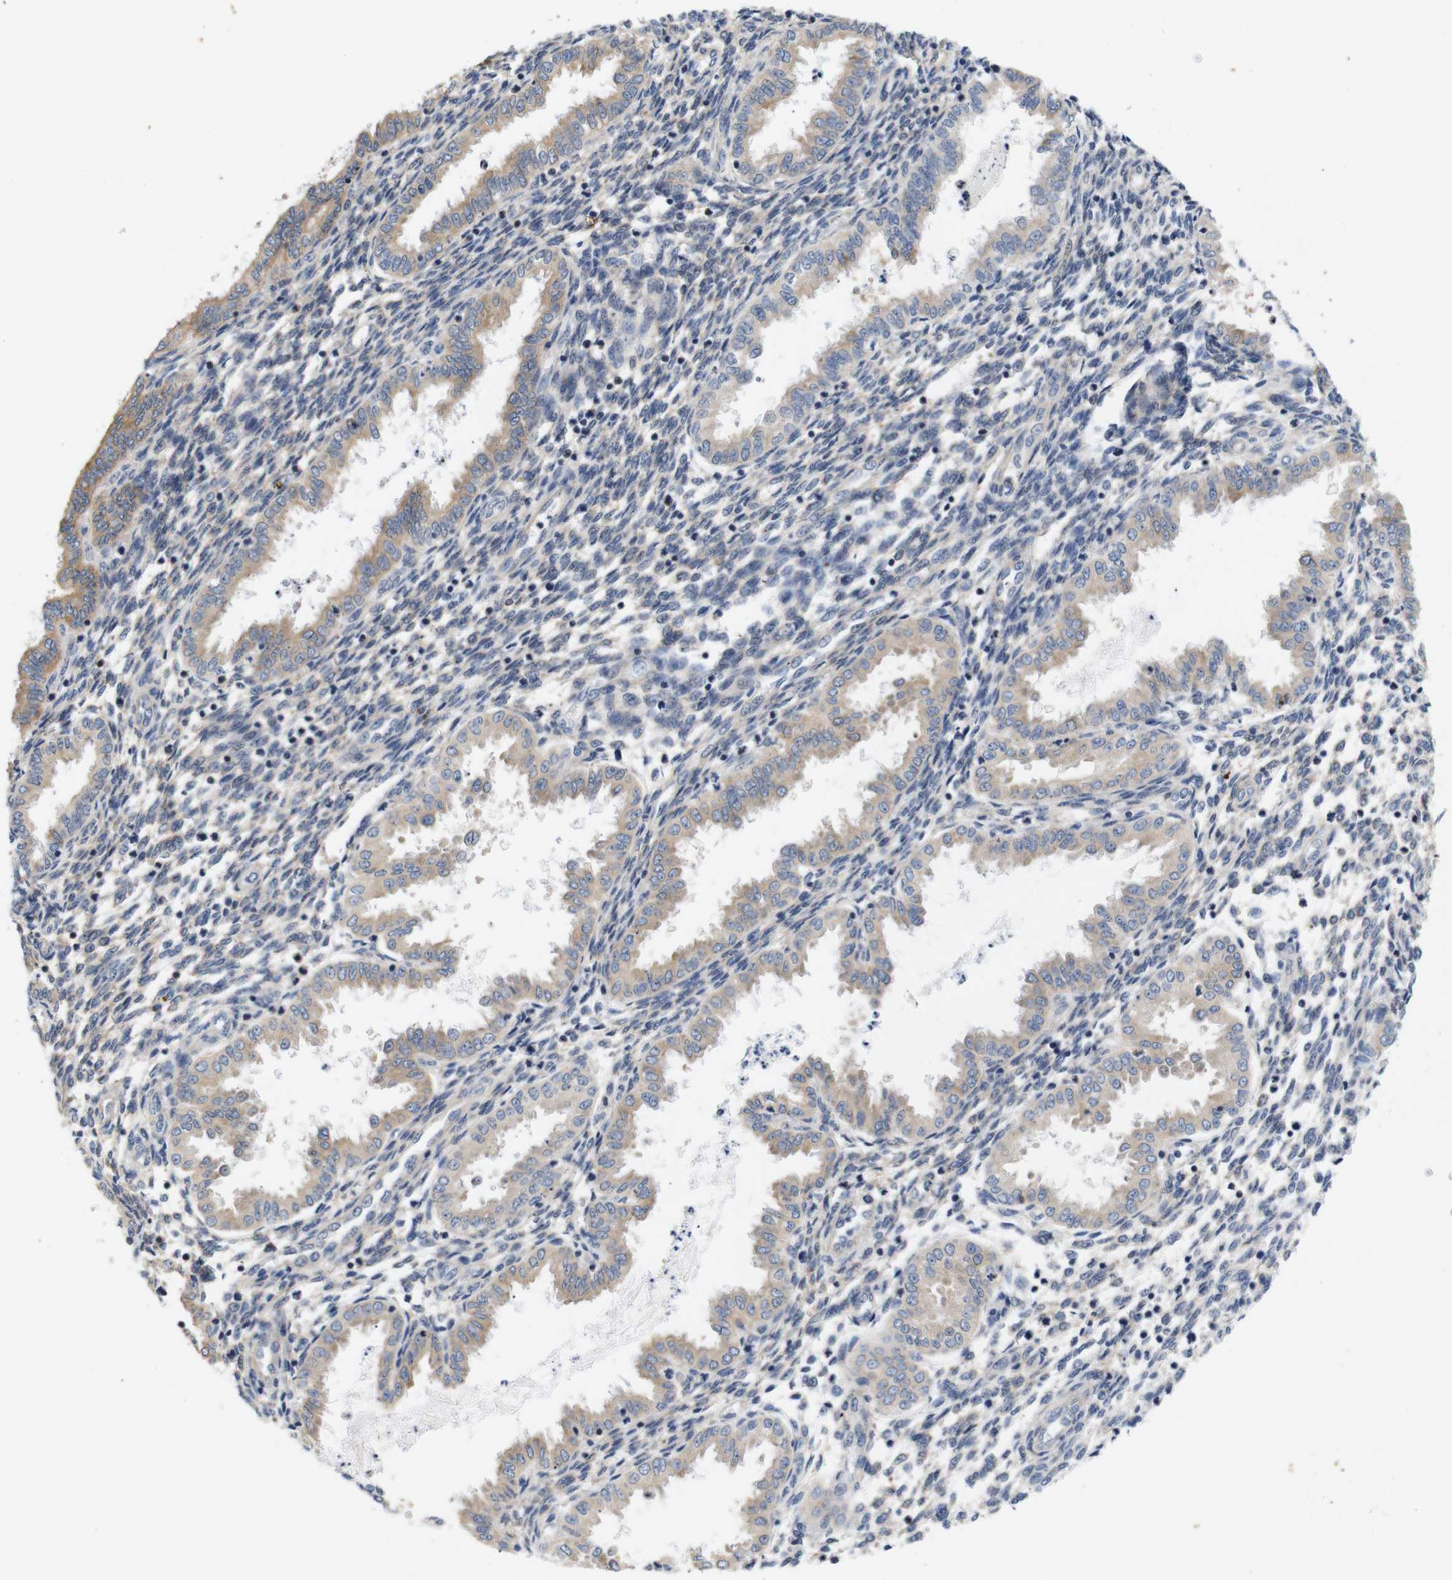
{"staining": {"intensity": "weak", "quantity": "<25%", "location": "cytoplasmic/membranous"}, "tissue": "endometrium", "cell_type": "Cells in endometrial stroma", "image_type": "normal", "snomed": [{"axis": "morphology", "description": "Normal tissue, NOS"}, {"axis": "topography", "description": "Endometrium"}], "caption": "Cells in endometrial stroma are negative for protein expression in benign human endometrium. (DAB (3,3'-diaminobenzidine) immunohistochemistry with hematoxylin counter stain).", "gene": "BRWD3", "patient": {"sex": "female", "age": 33}}